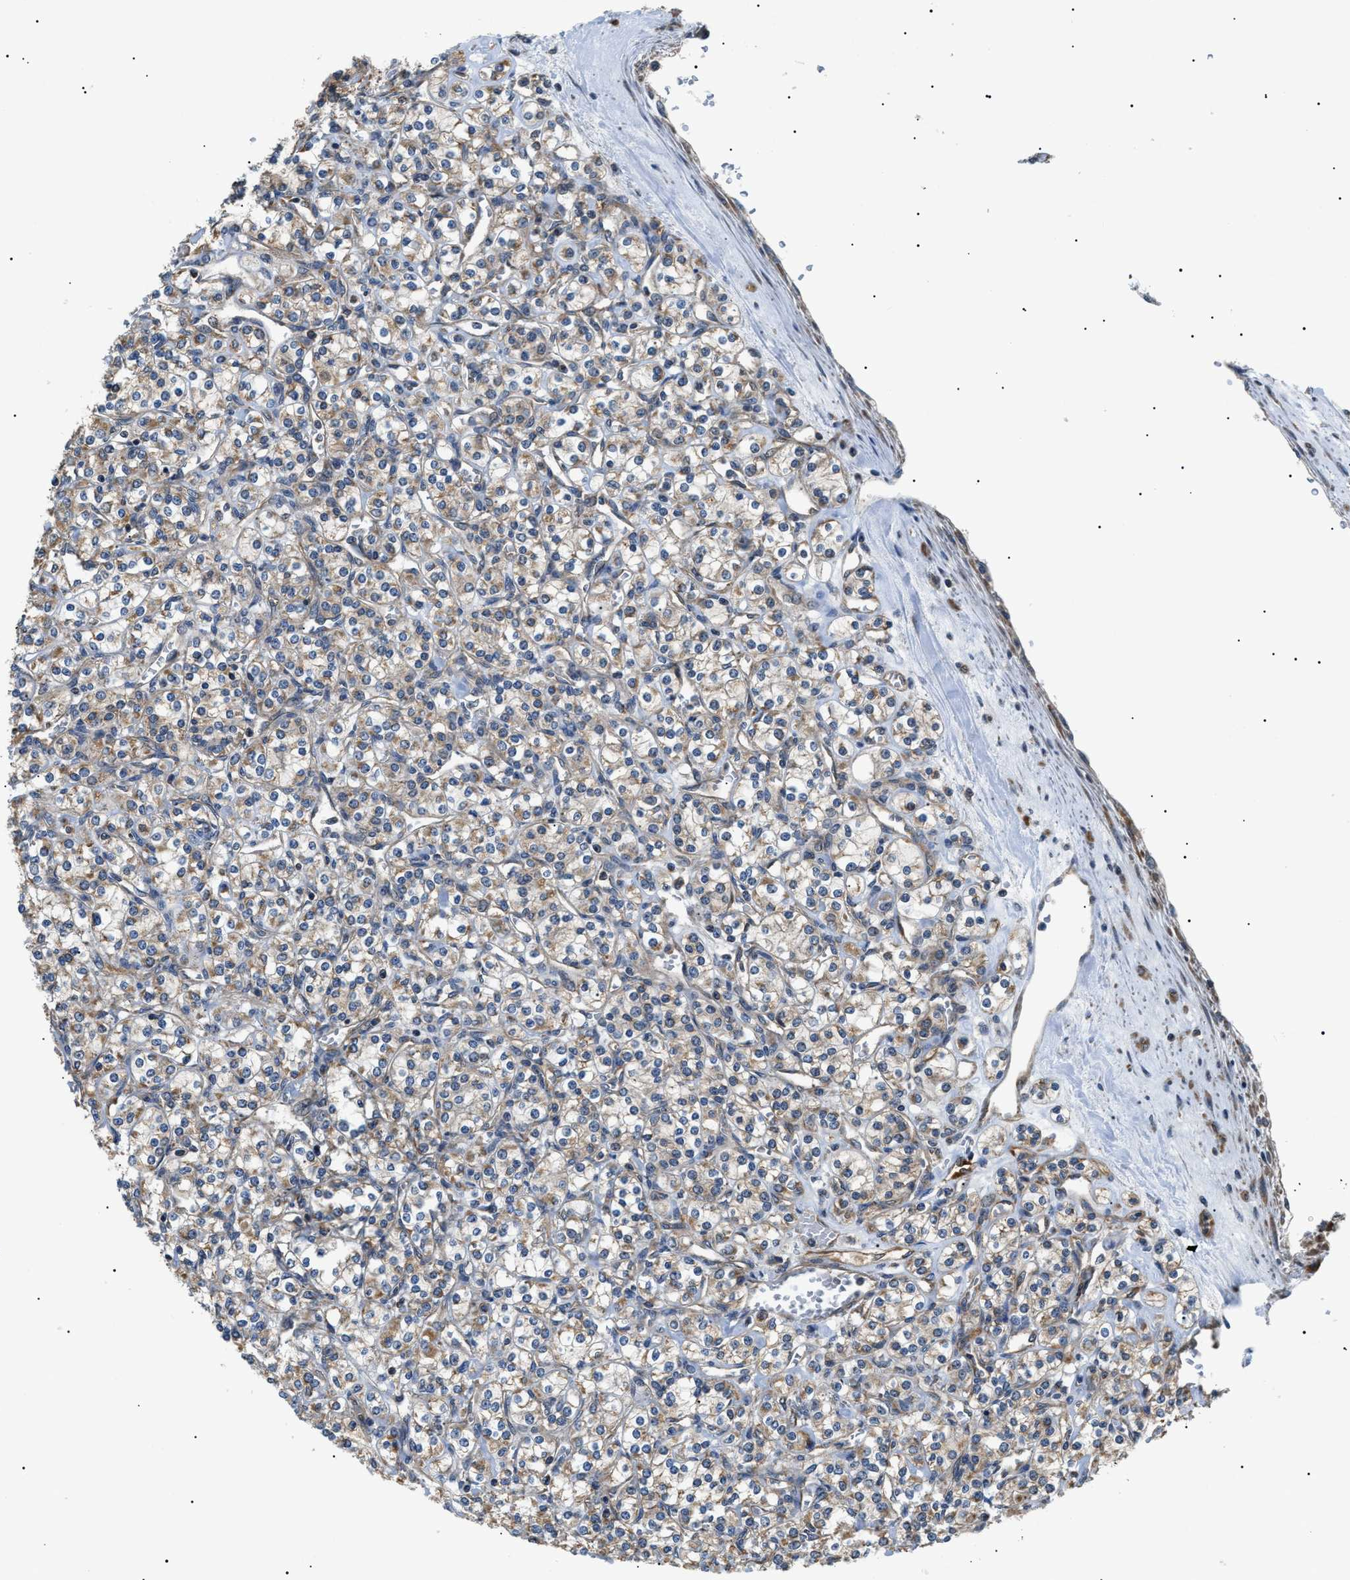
{"staining": {"intensity": "weak", "quantity": "<25%", "location": "cytoplasmic/membranous"}, "tissue": "renal cancer", "cell_type": "Tumor cells", "image_type": "cancer", "snomed": [{"axis": "morphology", "description": "Adenocarcinoma, NOS"}, {"axis": "topography", "description": "Kidney"}], "caption": "There is no significant expression in tumor cells of renal cancer.", "gene": "SRPK1", "patient": {"sex": "male", "age": 77}}